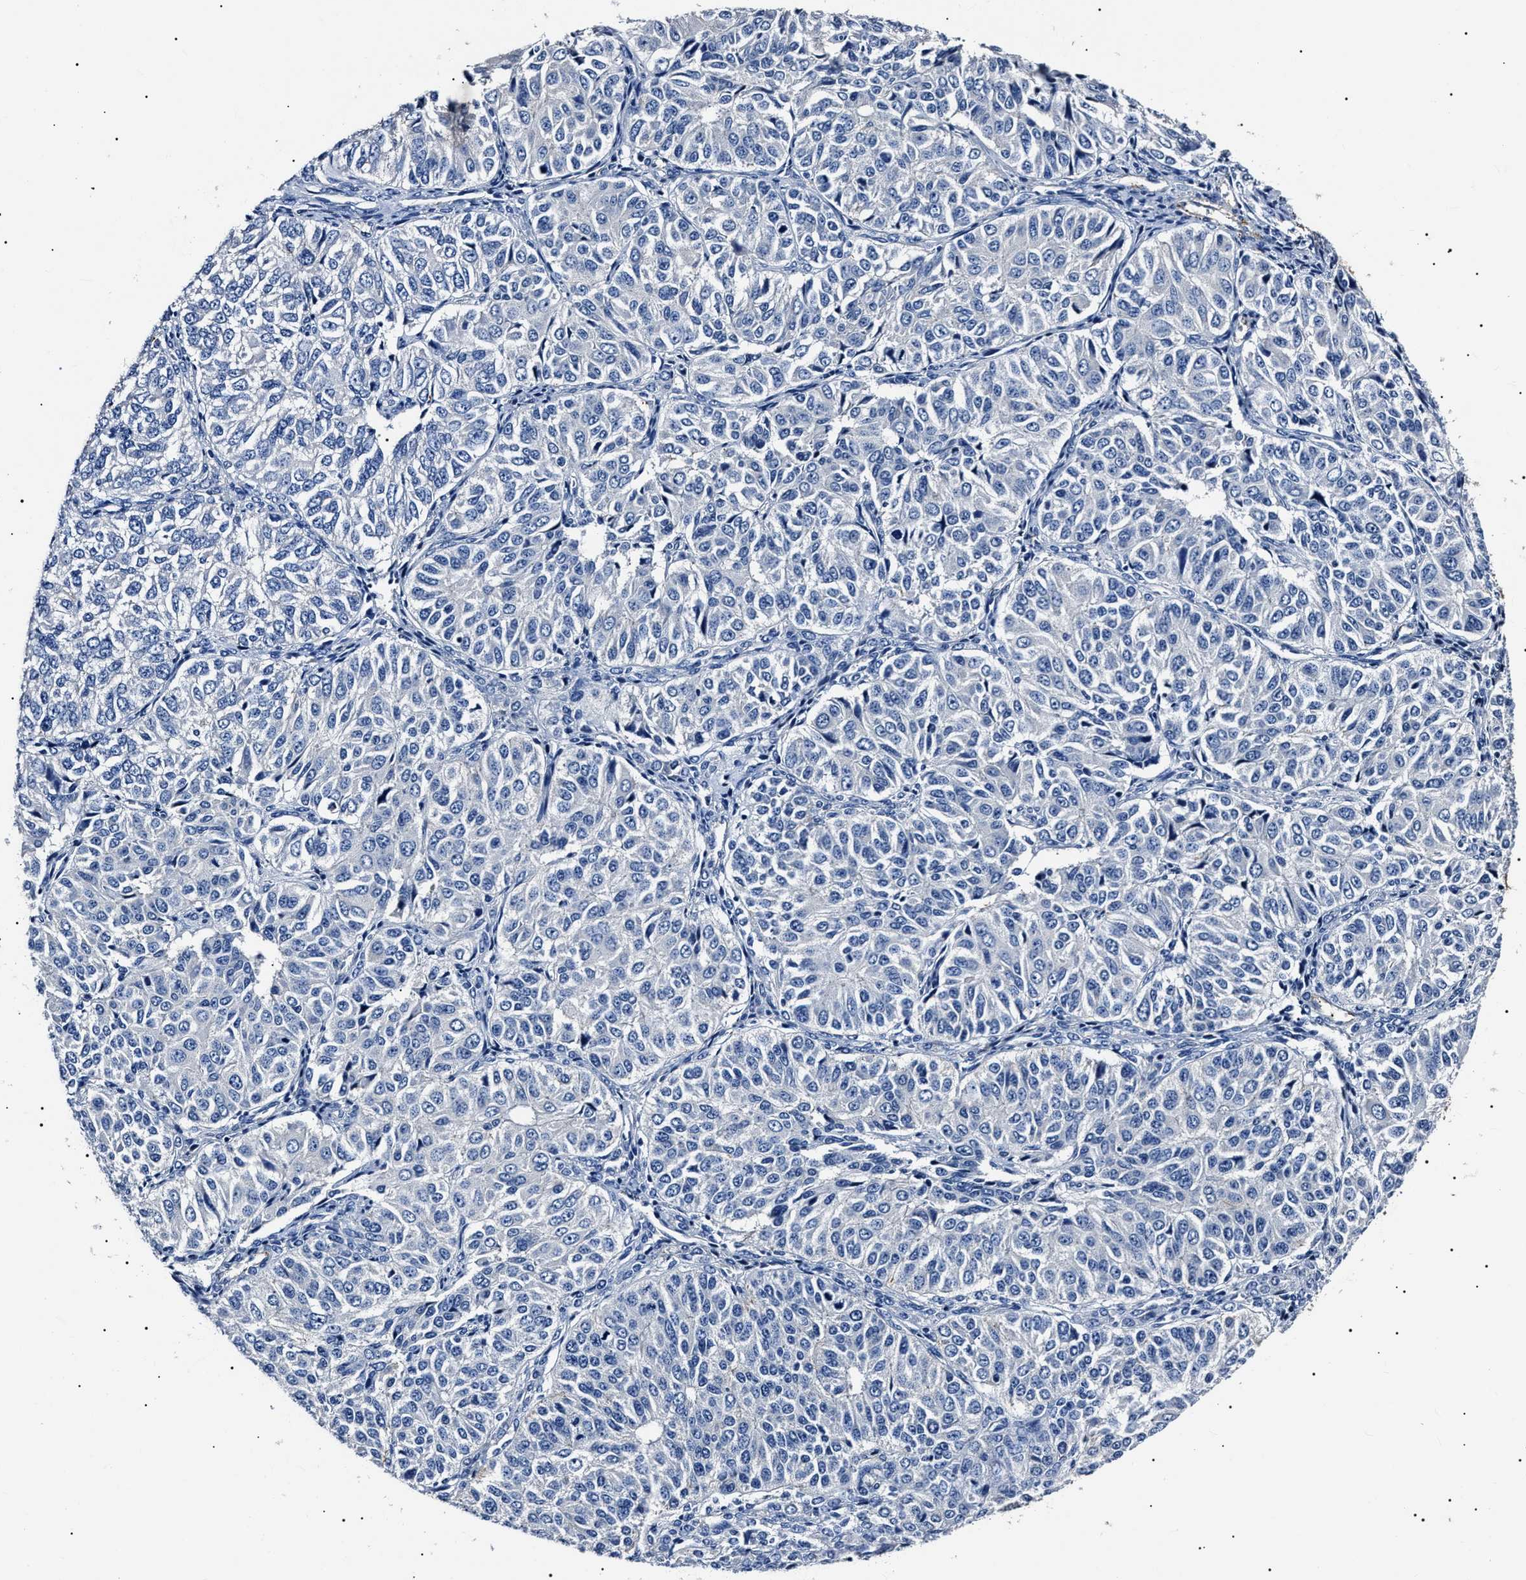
{"staining": {"intensity": "negative", "quantity": "none", "location": "none"}, "tissue": "ovarian cancer", "cell_type": "Tumor cells", "image_type": "cancer", "snomed": [{"axis": "morphology", "description": "Carcinoma, endometroid"}, {"axis": "topography", "description": "Ovary"}], "caption": "Image shows no significant protein positivity in tumor cells of ovarian cancer (endometroid carcinoma).", "gene": "KLHL42", "patient": {"sex": "female", "age": 51}}